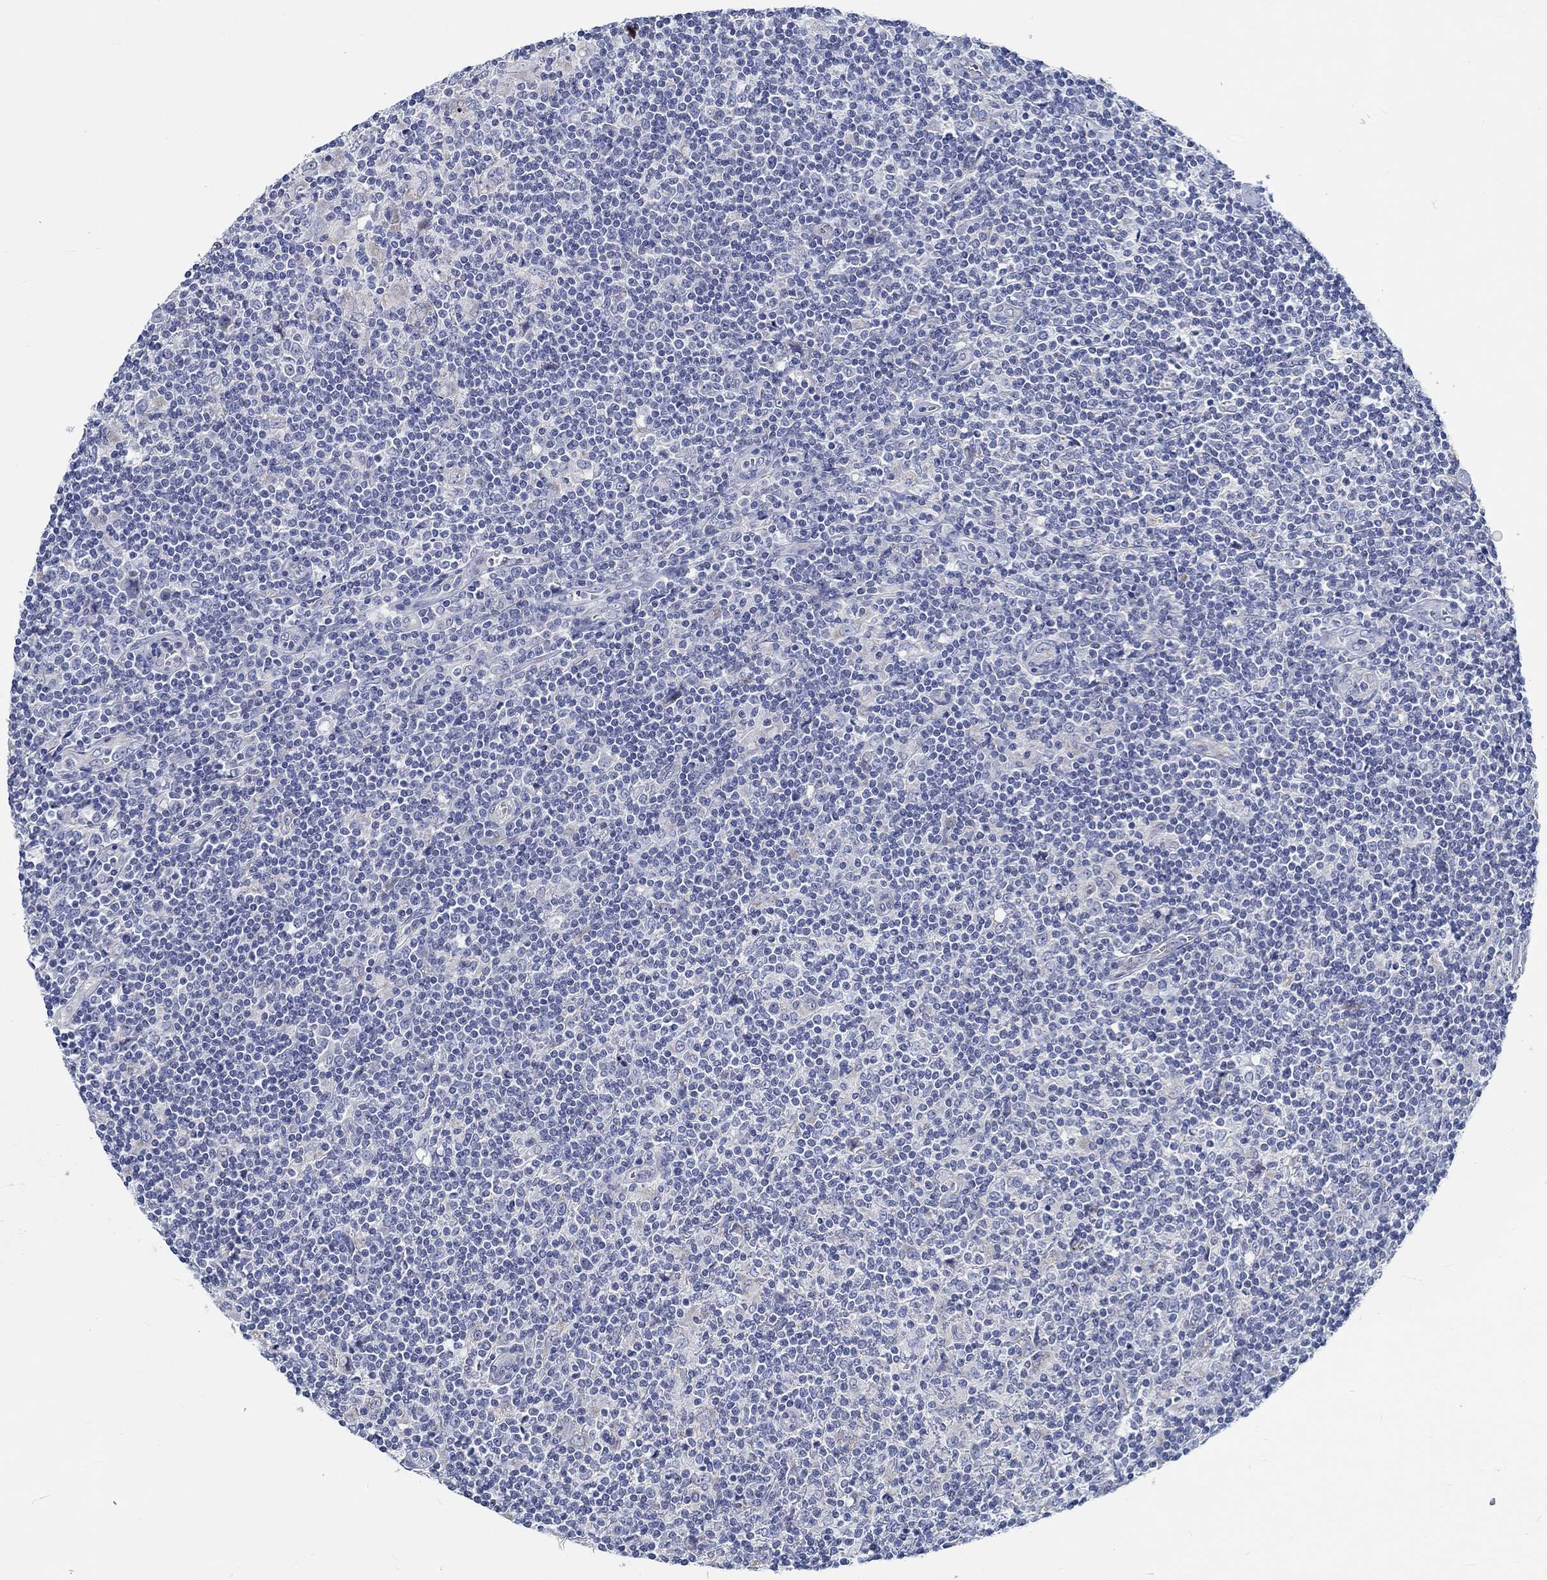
{"staining": {"intensity": "negative", "quantity": "none", "location": "none"}, "tissue": "lymphoma", "cell_type": "Tumor cells", "image_type": "cancer", "snomed": [{"axis": "morphology", "description": "Hodgkin's disease, NOS"}, {"axis": "topography", "description": "Lymph node"}], "caption": "IHC micrograph of lymphoma stained for a protein (brown), which demonstrates no staining in tumor cells.", "gene": "MYBPC1", "patient": {"sex": "male", "age": 40}}